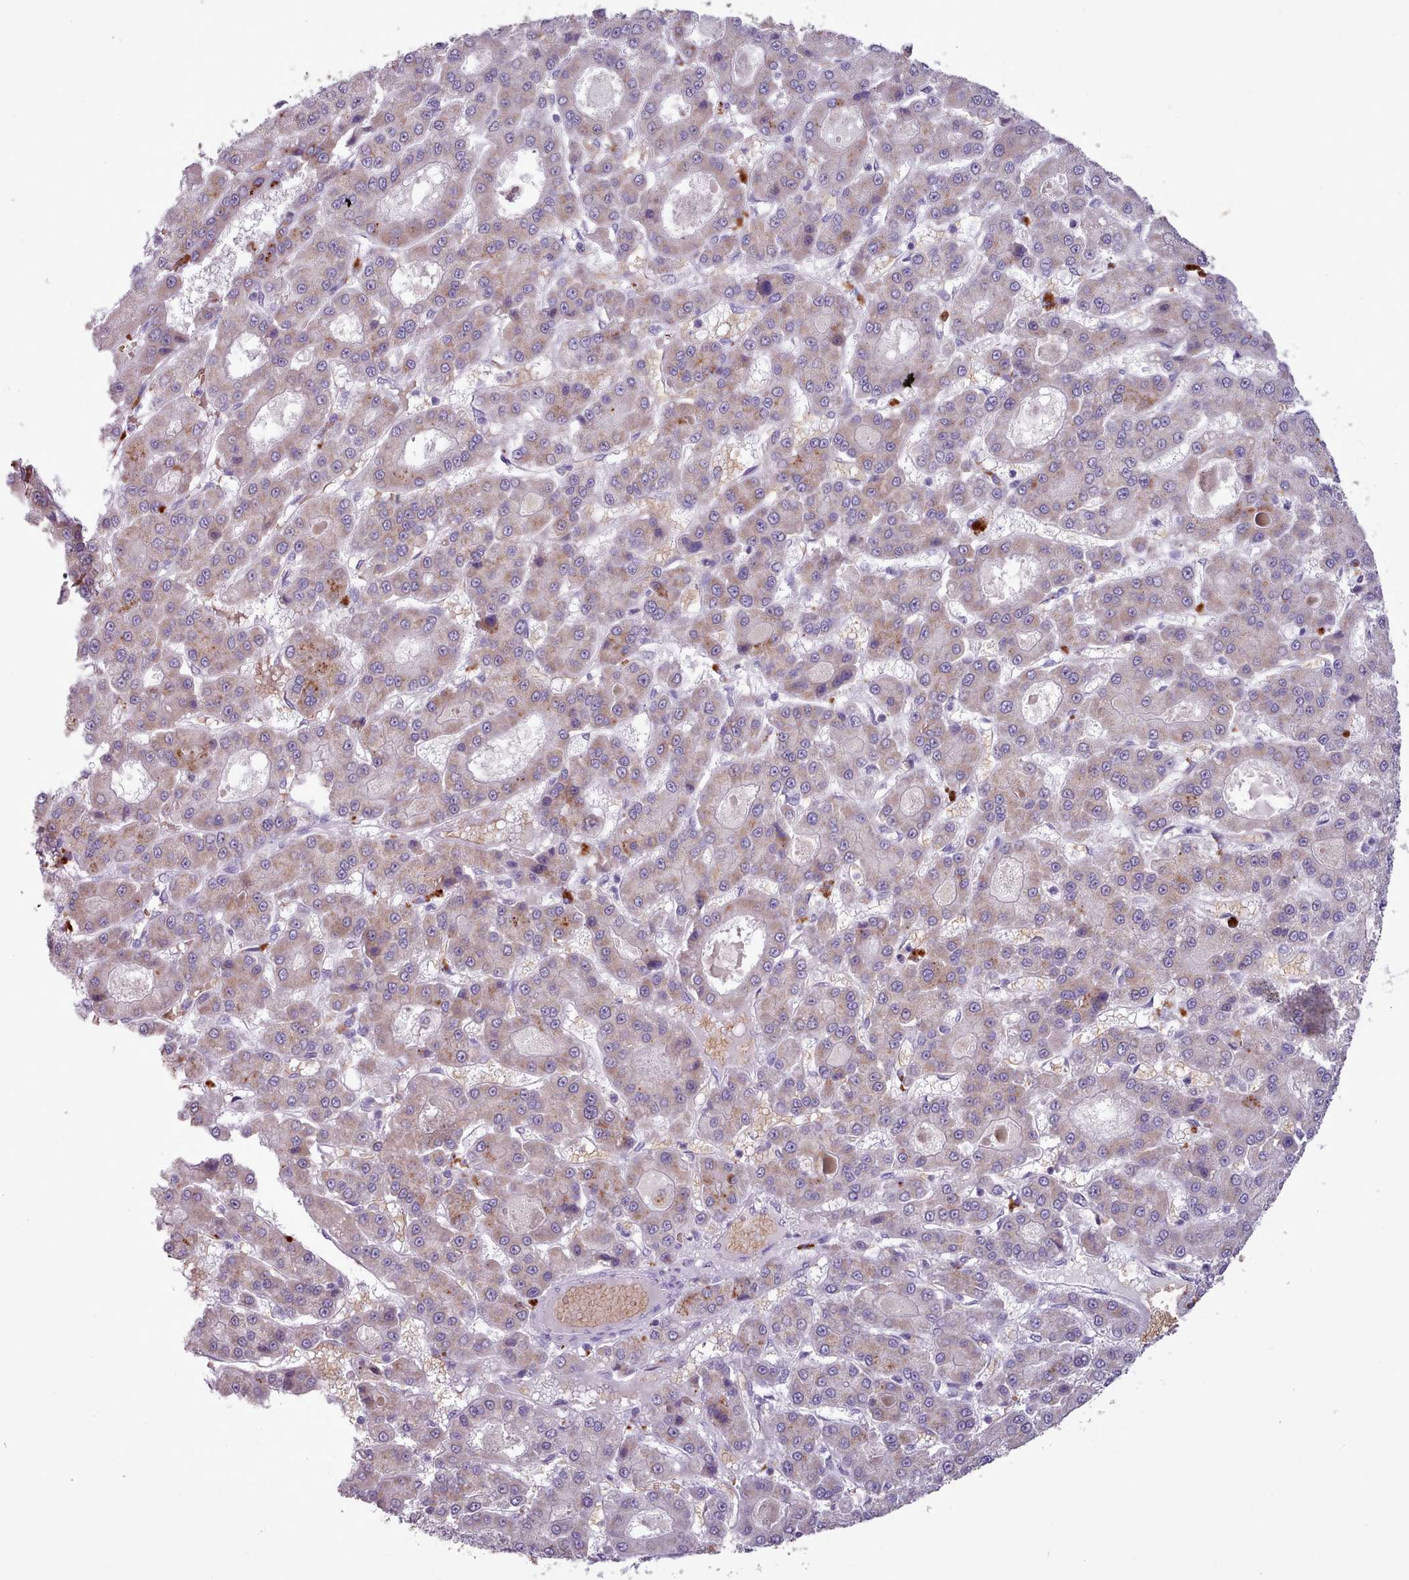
{"staining": {"intensity": "weak", "quantity": "25%-75%", "location": "cytoplasmic/membranous"}, "tissue": "liver cancer", "cell_type": "Tumor cells", "image_type": "cancer", "snomed": [{"axis": "morphology", "description": "Carcinoma, Hepatocellular, NOS"}, {"axis": "topography", "description": "Liver"}], "caption": "An image of human liver cancer (hepatocellular carcinoma) stained for a protein reveals weak cytoplasmic/membranous brown staining in tumor cells. The protein is stained brown, and the nuclei are stained in blue (DAB (3,3'-diaminobenzidine) IHC with brightfield microscopy, high magnification).", "gene": "AK4", "patient": {"sex": "male", "age": 70}}